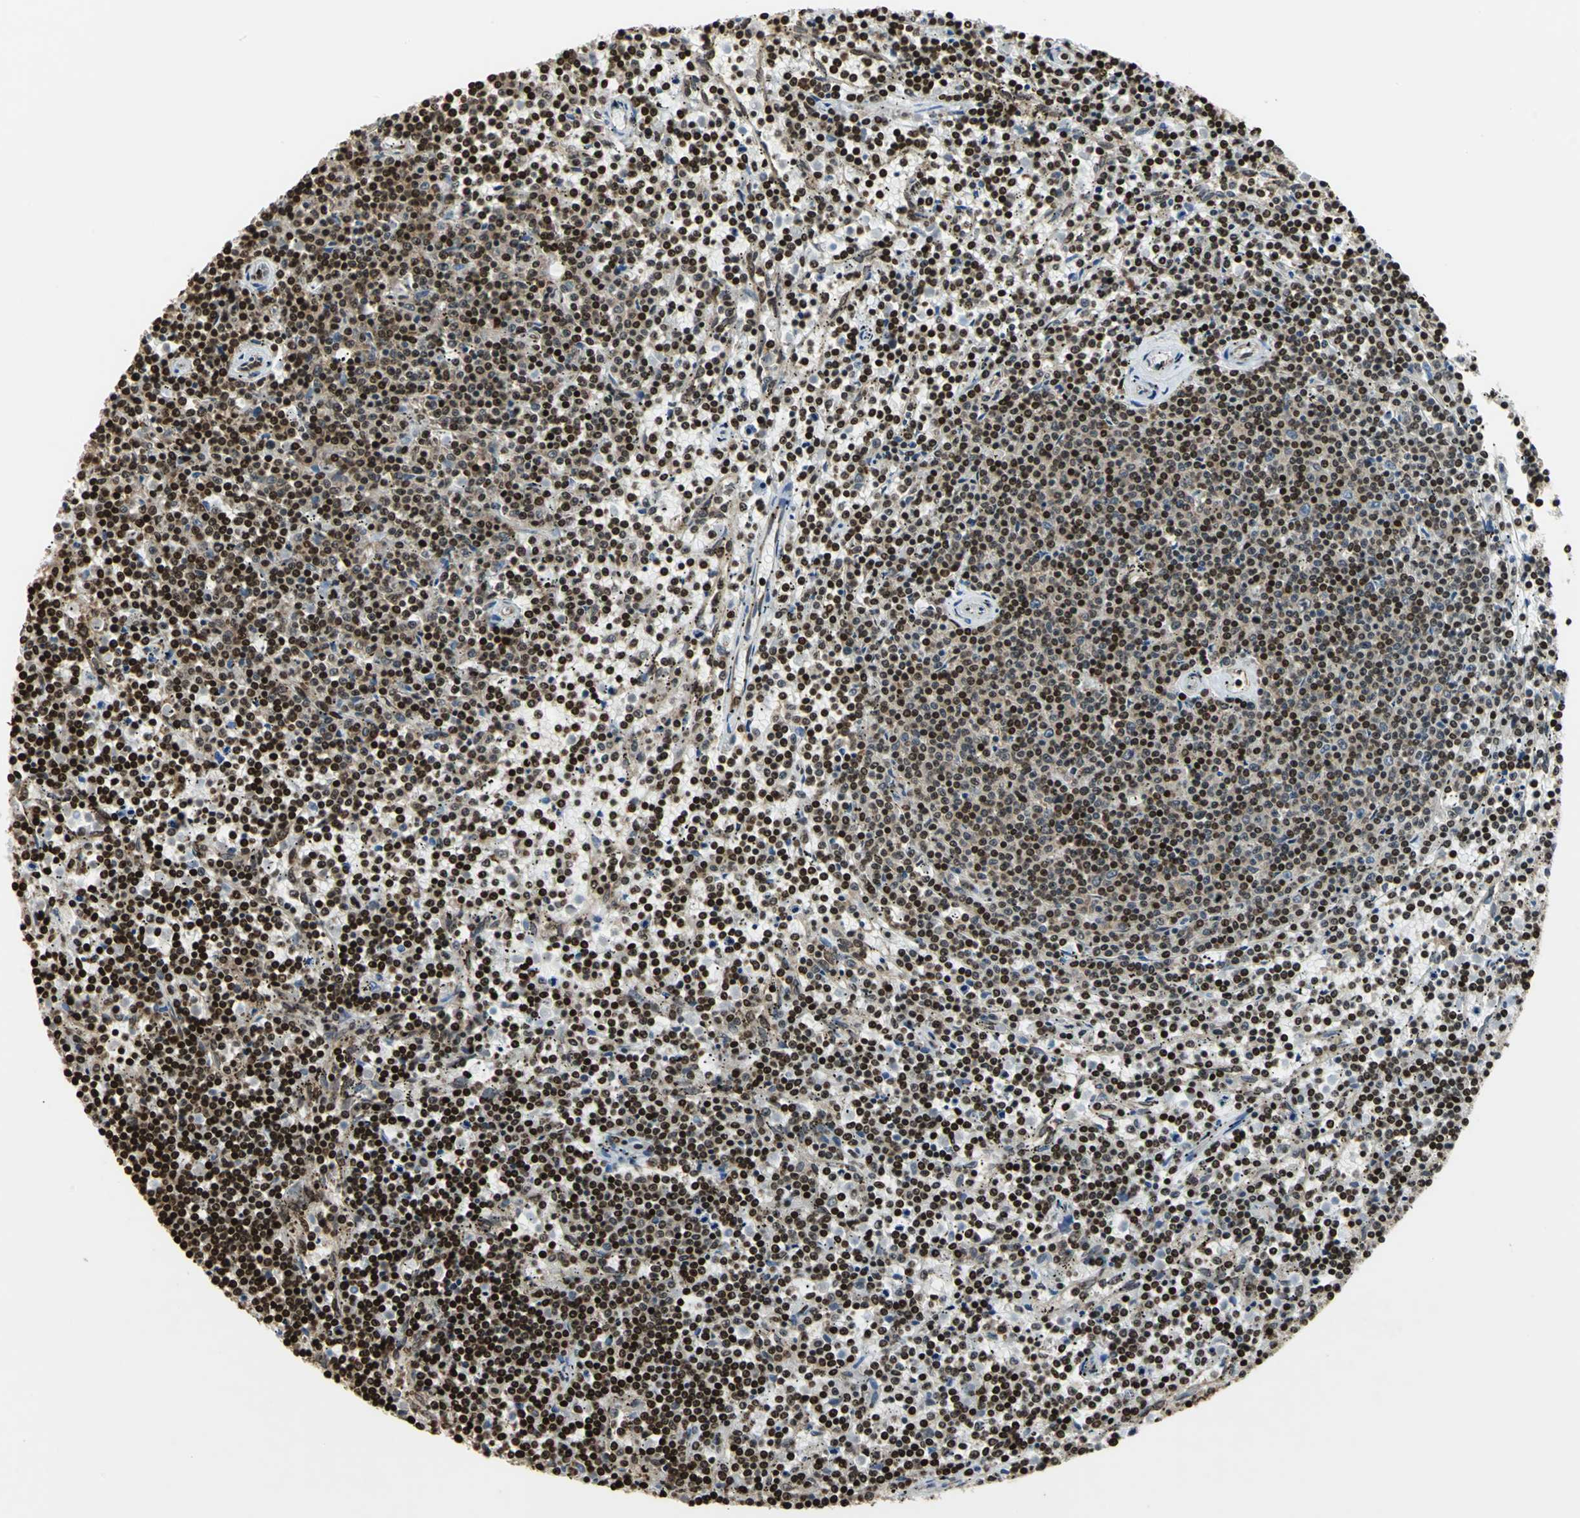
{"staining": {"intensity": "strong", "quantity": ">75%", "location": "nuclear"}, "tissue": "lymphoma", "cell_type": "Tumor cells", "image_type": "cancer", "snomed": [{"axis": "morphology", "description": "Malignant lymphoma, non-Hodgkin's type, Low grade"}, {"axis": "topography", "description": "Spleen"}], "caption": "Protein expression analysis of lymphoma reveals strong nuclear expression in approximately >75% of tumor cells.", "gene": "HMGB1", "patient": {"sex": "female", "age": 50}}